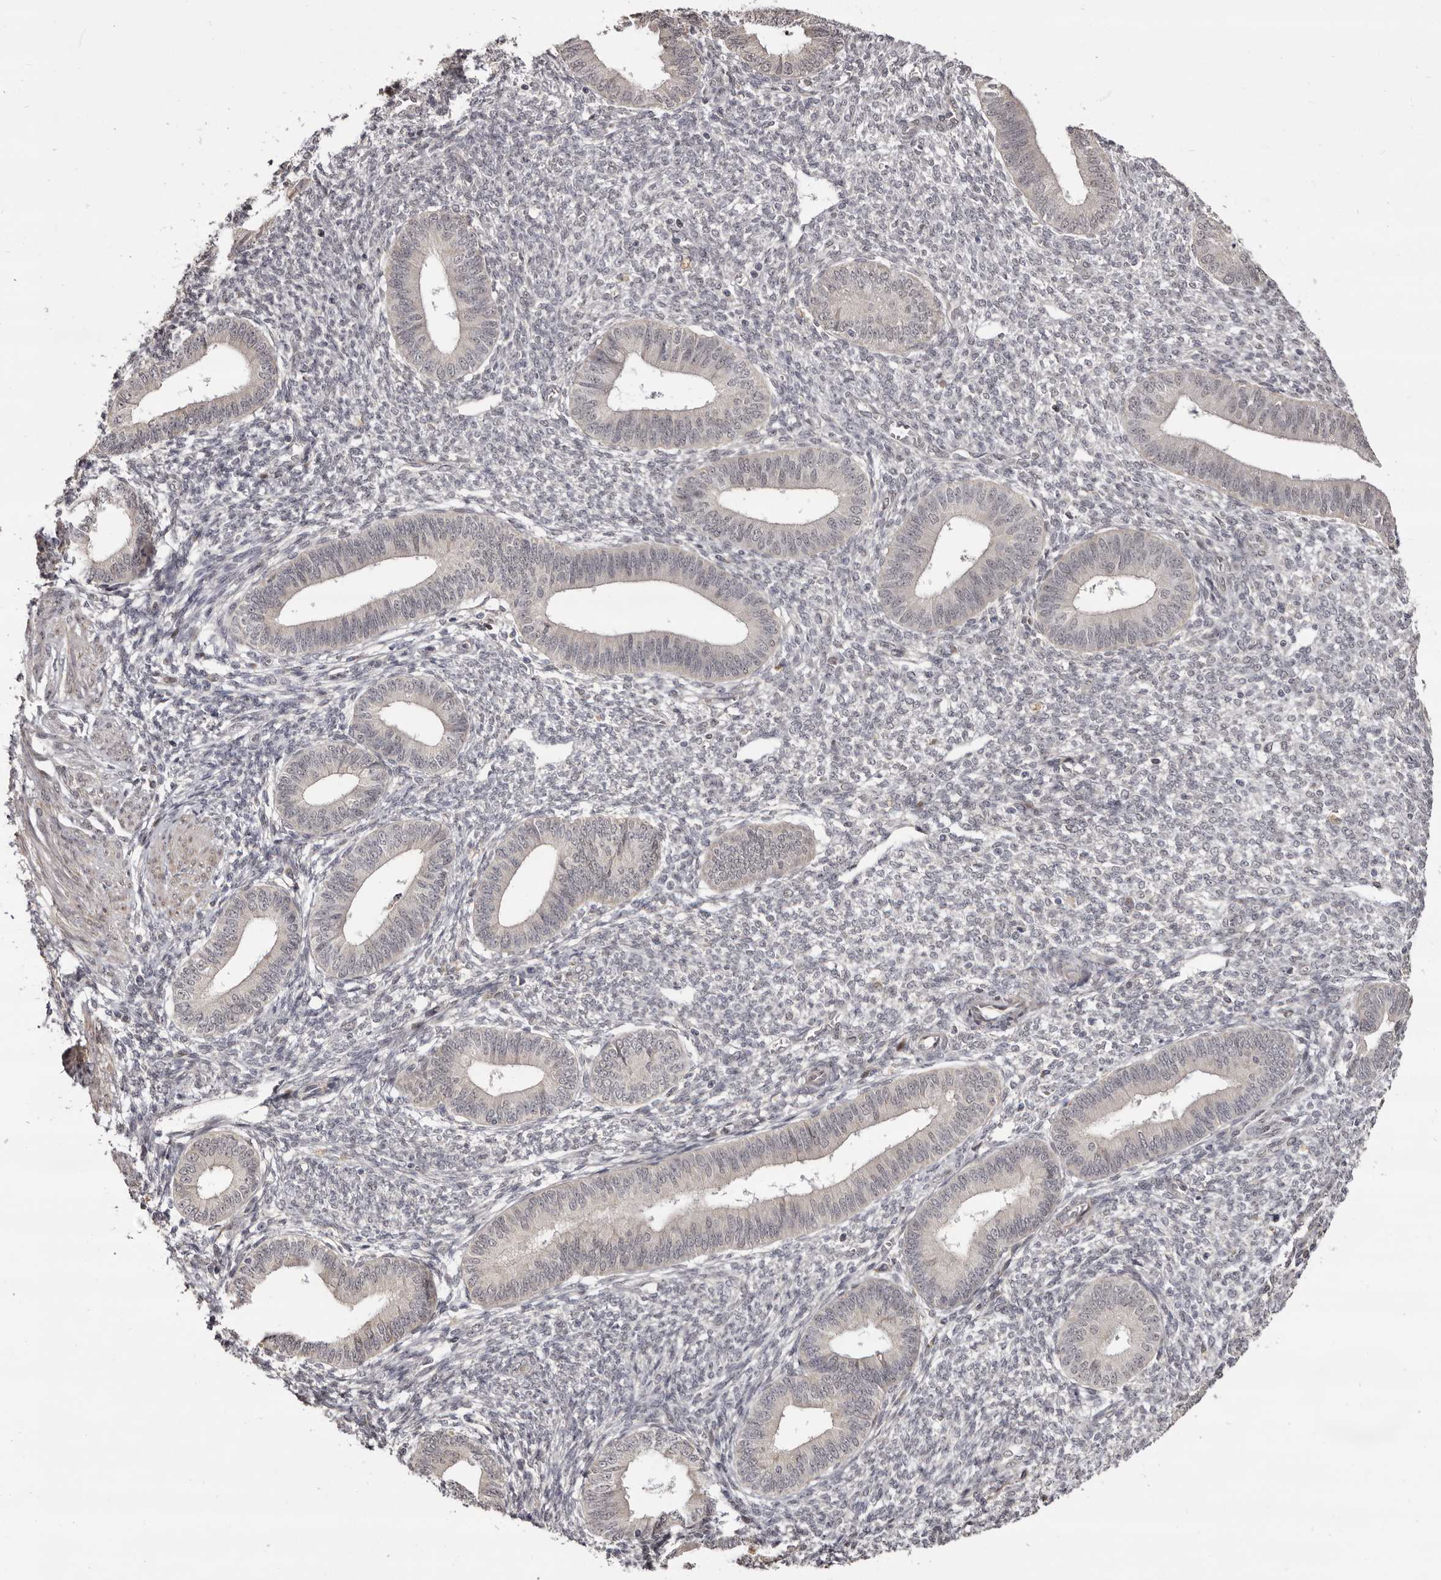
{"staining": {"intensity": "negative", "quantity": "none", "location": "none"}, "tissue": "endometrium", "cell_type": "Cells in endometrial stroma", "image_type": "normal", "snomed": [{"axis": "morphology", "description": "Normal tissue, NOS"}, {"axis": "topography", "description": "Endometrium"}], "caption": "Immunohistochemical staining of normal endometrium exhibits no significant staining in cells in endometrial stroma. (Immunohistochemistry (ihc), brightfield microscopy, high magnification).", "gene": "ZNF326", "patient": {"sex": "female", "age": 46}}